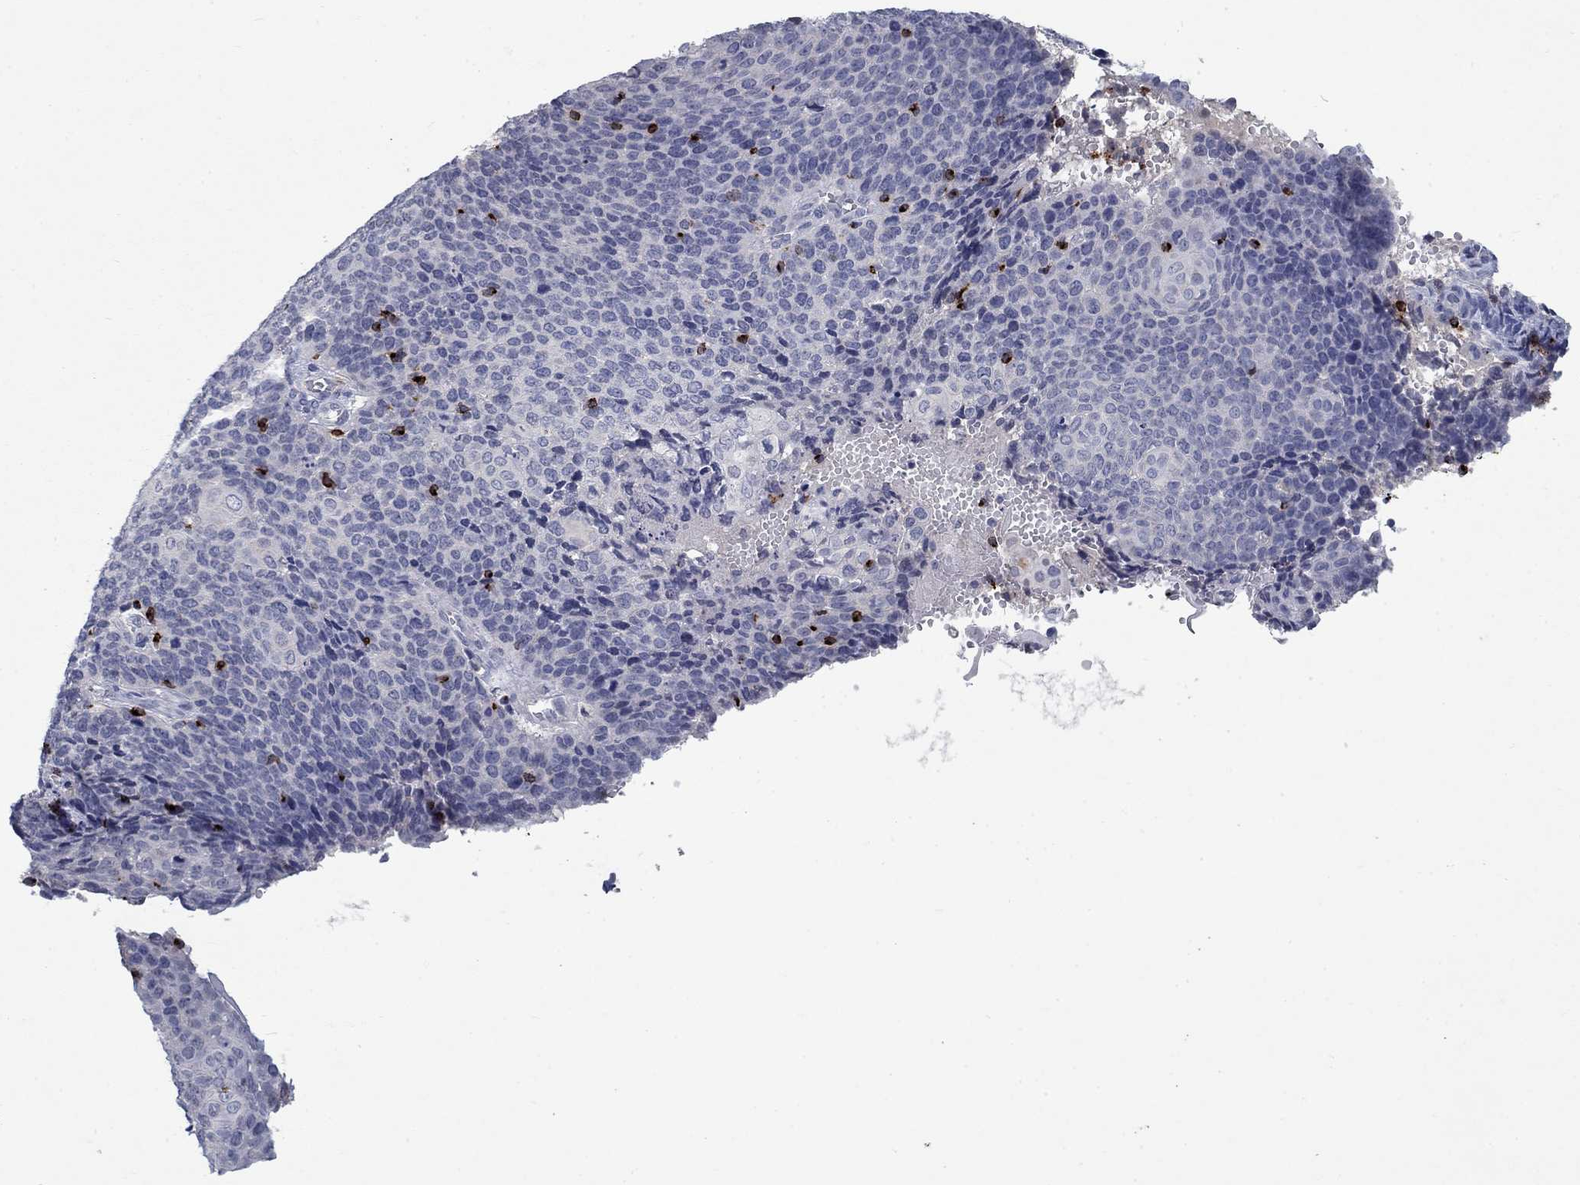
{"staining": {"intensity": "negative", "quantity": "none", "location": "none"}, "tissue": "cervical cancer", "cell_type": "Tumor cells", "image_type": "cancer", "snomed": [{"axis": "morphology", "description": "Squamous cell carcinoma, NOS"}, {"axis": "topography", "description": "Cervix"}], "caption": "Tumor cells show no significant protein positivity in cervical squamous cell carcinoma.", "gene": "GZMA", "patient": {"sex": "female", "age": 39}}